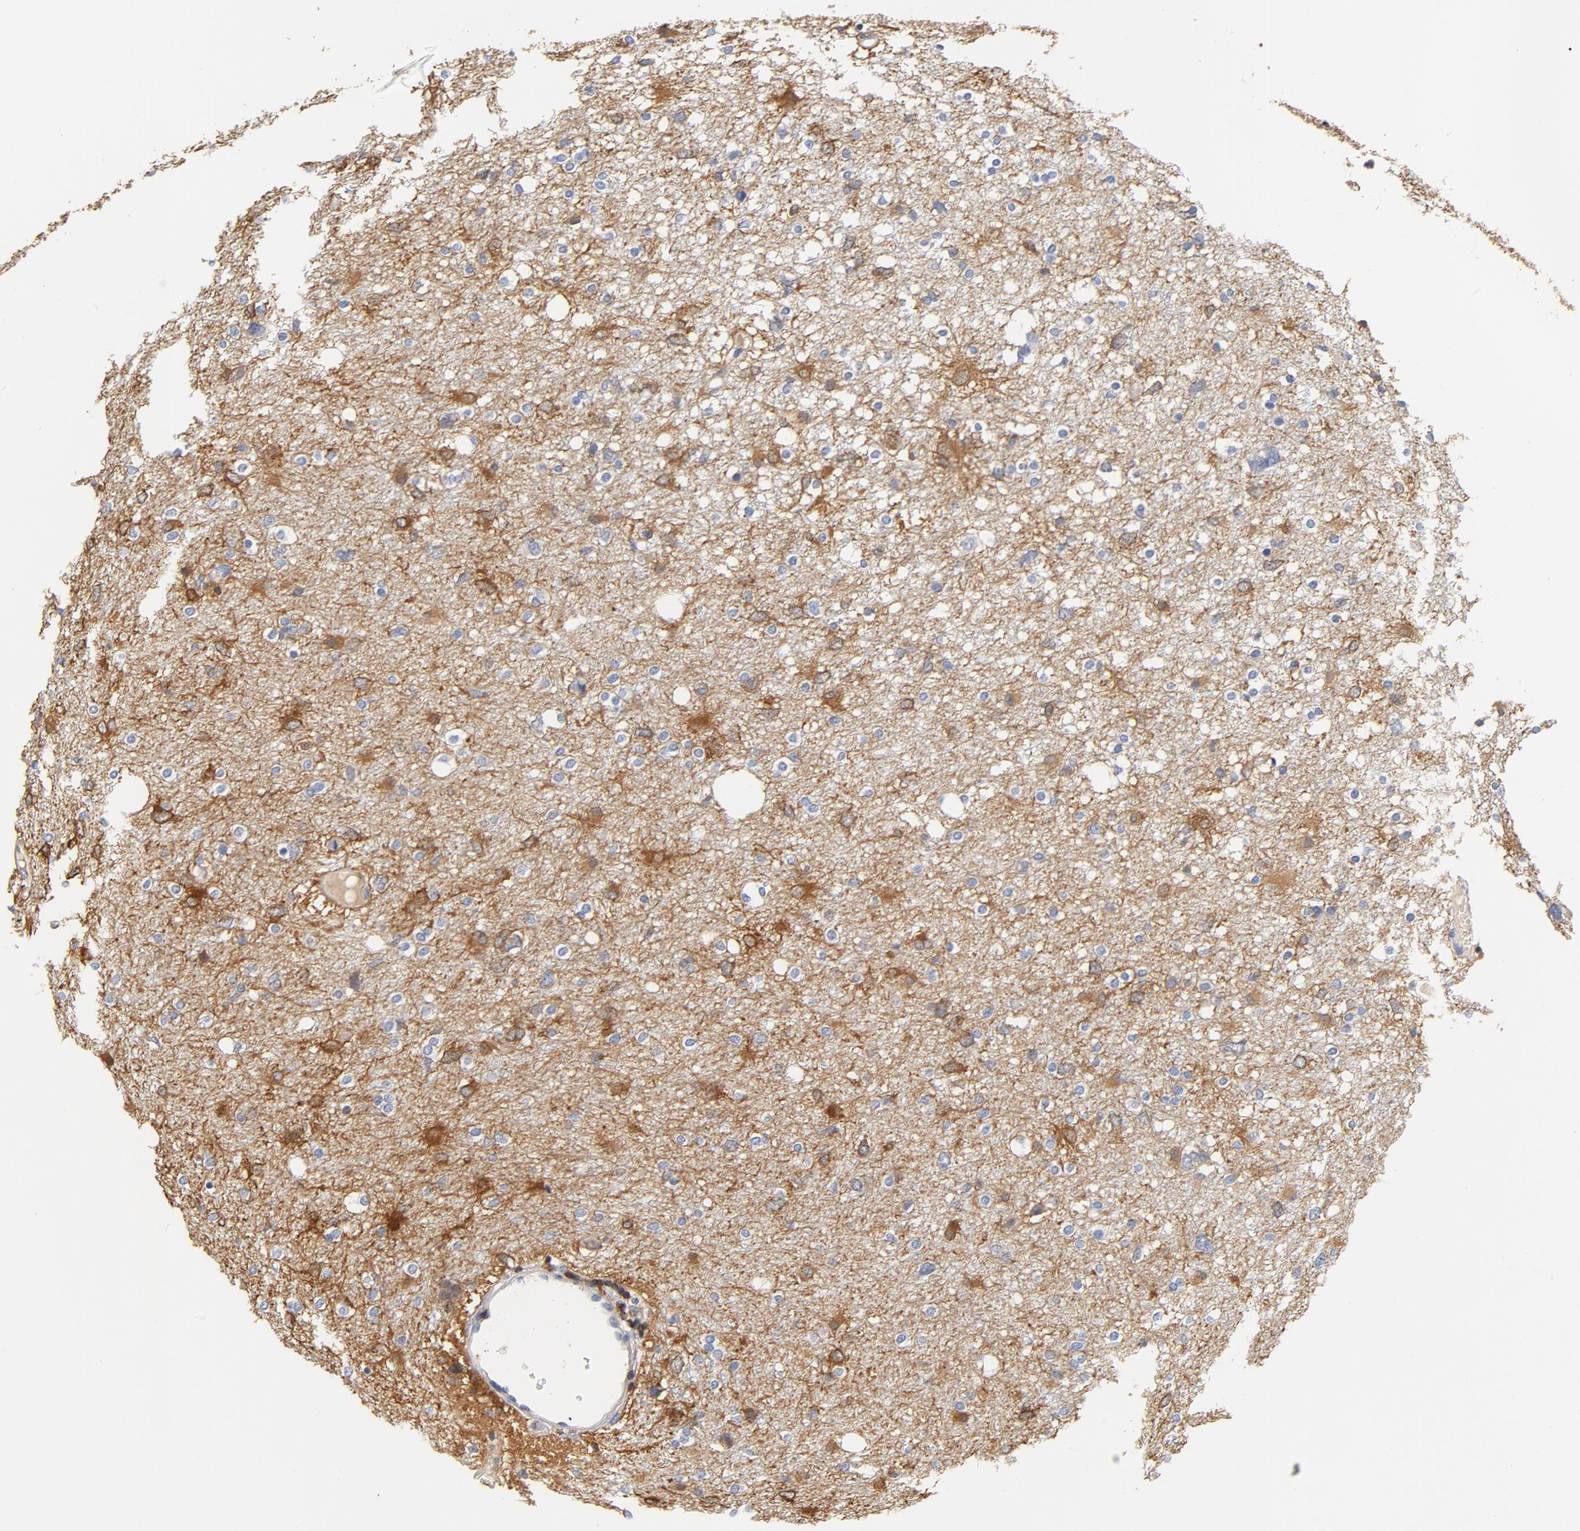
{"staining": {"intensity": "moderate", "quantity": "25%-75%", "location": "cytoplasmic/membranous"}, "tissue": "glioma", "cell_type": "Tumor cells", "image_type": "cancer", "snomed": [{"axis": "morphology", "description": "Glioma, malignant, High grade"}, {"axis": "topography", "description": "Brain"}], "caption": "Glioma tissue shows moderate cytoplasmic/membranous staining in about 25%-75% of tumor cells", "gene": "EZR", "patient": {"sex": "female", "age": 59}}